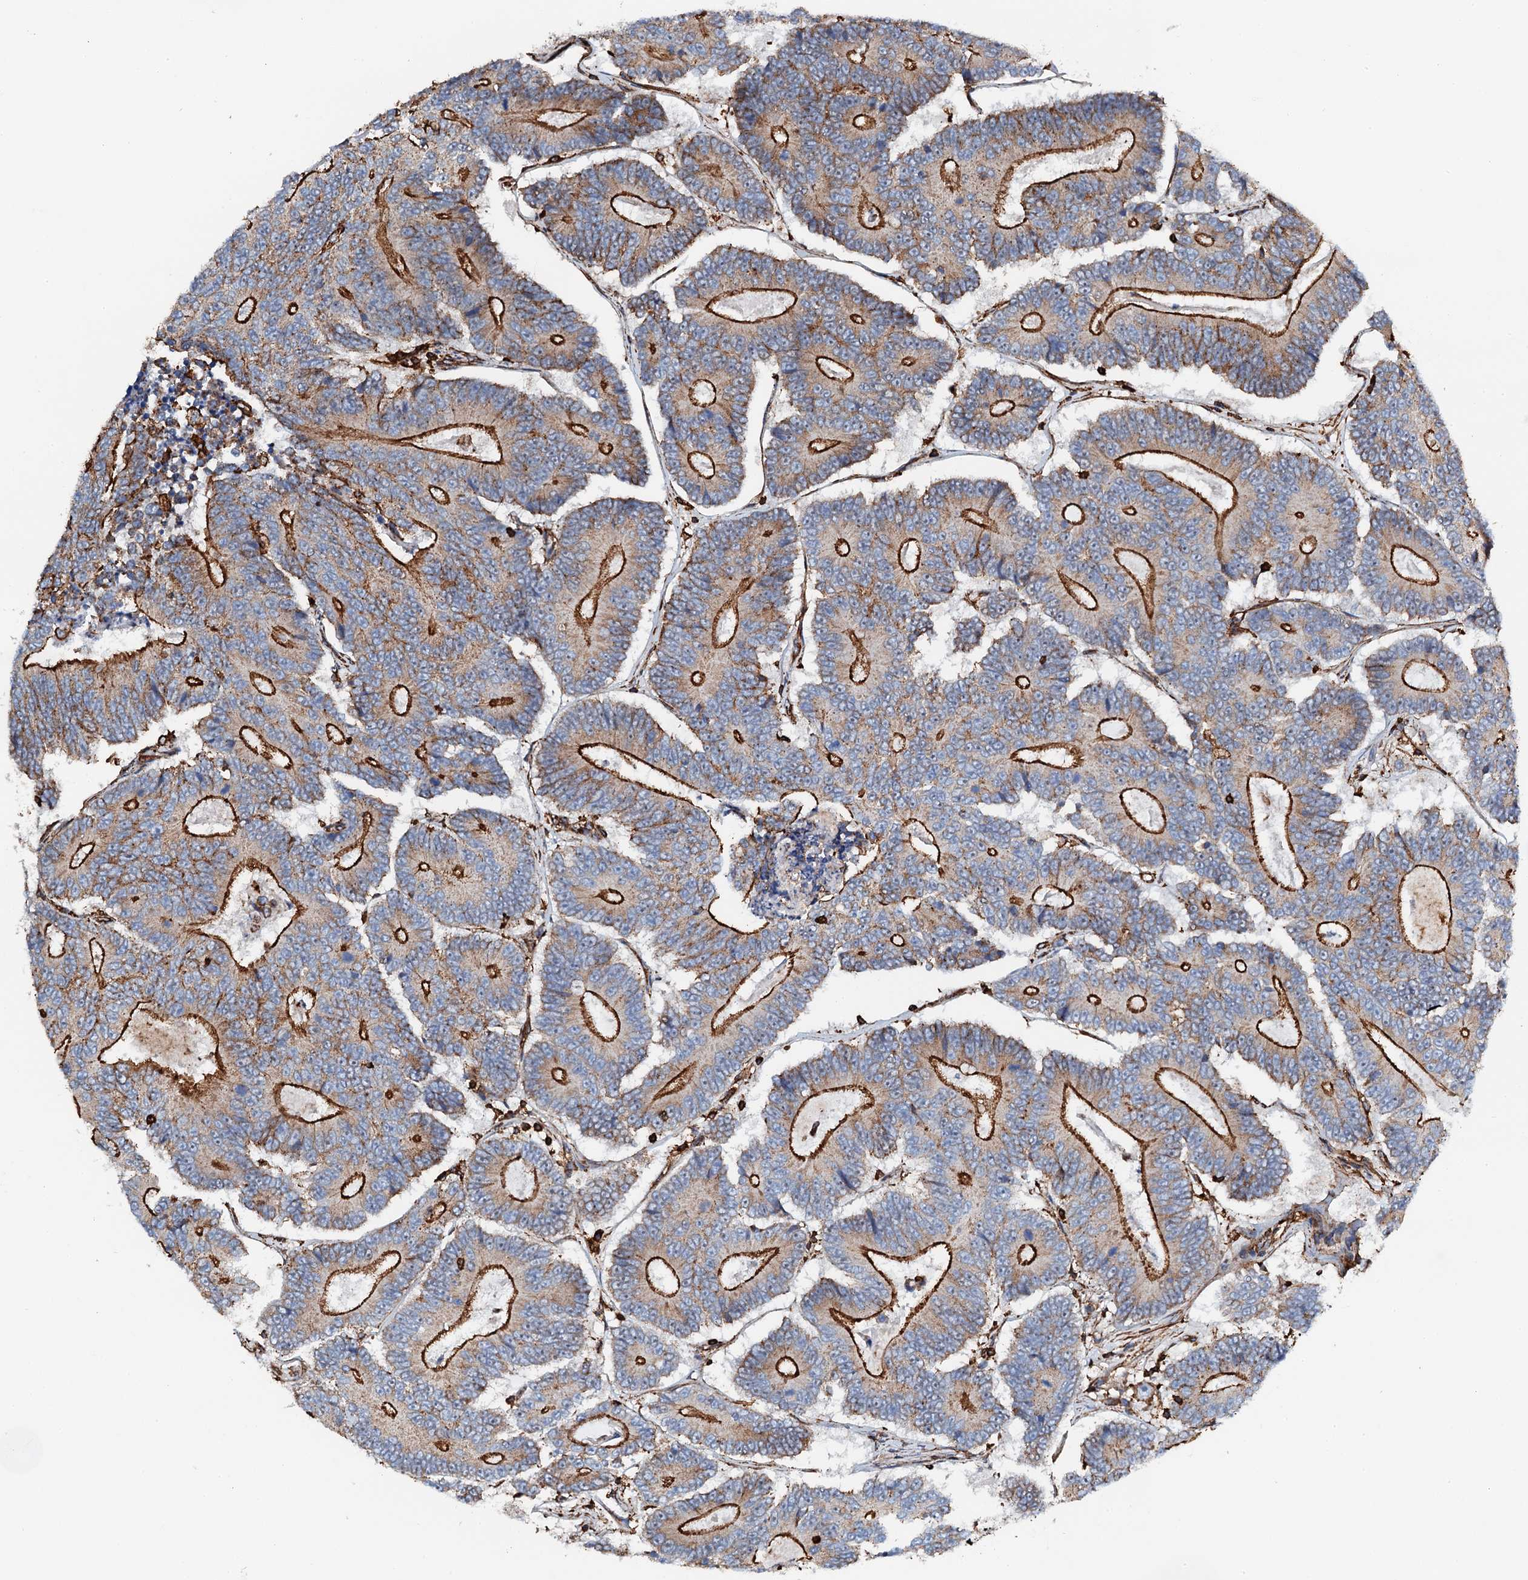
{"staining": {"intensity": "strong", "quantity": ">75%", "location": "cytoplasmic/membranous"}, "tissue": "colorectal cancer", "cell_type": "Tumor cells", "image_type": "cancer", "snomed": [{"axis": "morphology", "description": "Adenocarcinoma, NOS"}, {"axis": "topography", "description": "Colon"}], "caption": "A high-resolution image shows immunohistochemistry staining of colorectal cancer, which exhibits strong cytoplasmic/membranous staining in about >75% of tumor cells.", "gene": "INTS10", "patient": {"sex": "male", "age": 83}}